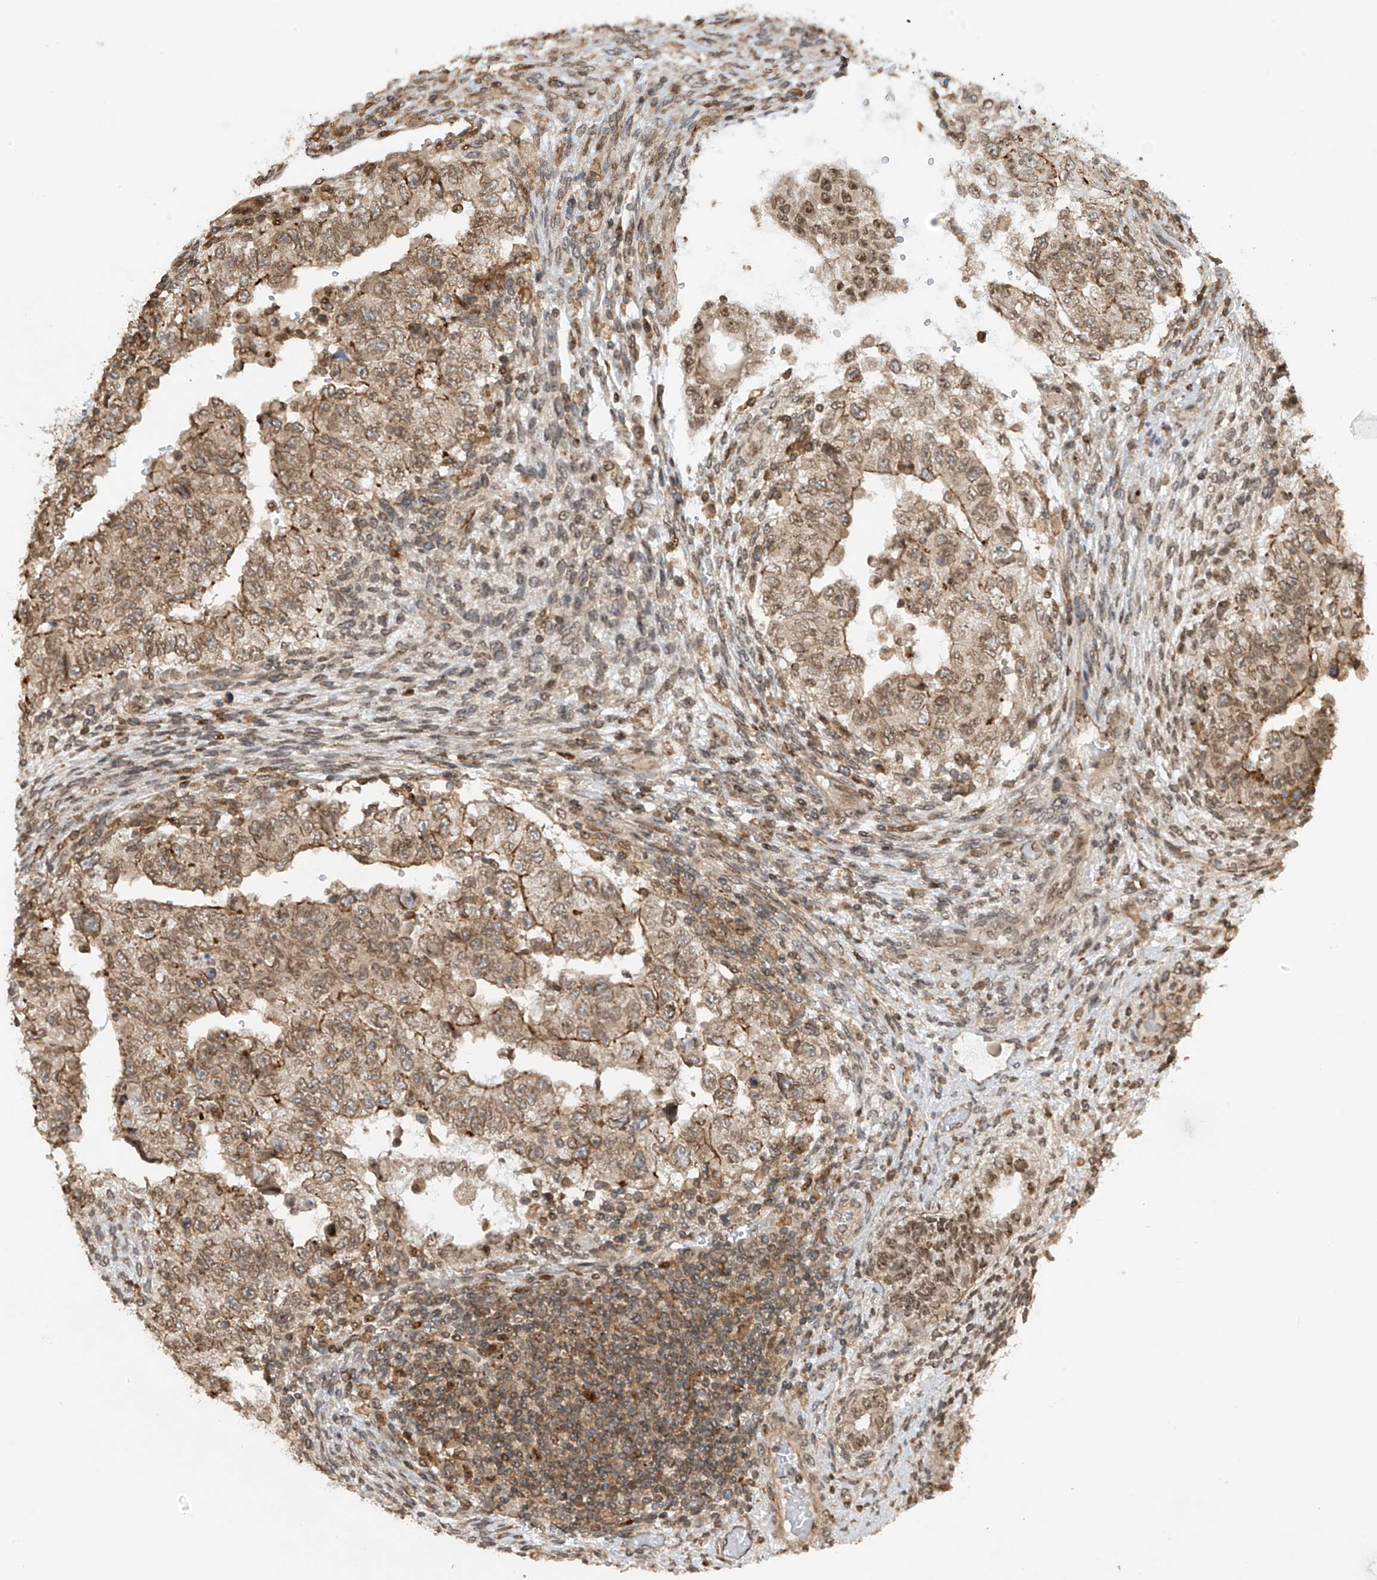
{"staining": {"intensity": "moderate", "quantity": "25%-75%", "location": "cytoplasmic/membranous,nuclear"}, "tissue": "testis cancer", "cell_type": "Tumor cells", "image_type": "cancer", "snomed": [{"axis": "morphology", "description": "Carcinoma, Embryonal, NOS"}, {"axis": "topography", "description": "Testis"}], "caption": "An image showing moderate cytoplasmic/membranous and nuclear positivity in about 25%-75% of tumor cells in testis cancer (embryonal carcinoma), as visualized by brown immunohistochemical staining.", "gene": "REPIN1", "patient": {"sex": "male", "age": 36}}